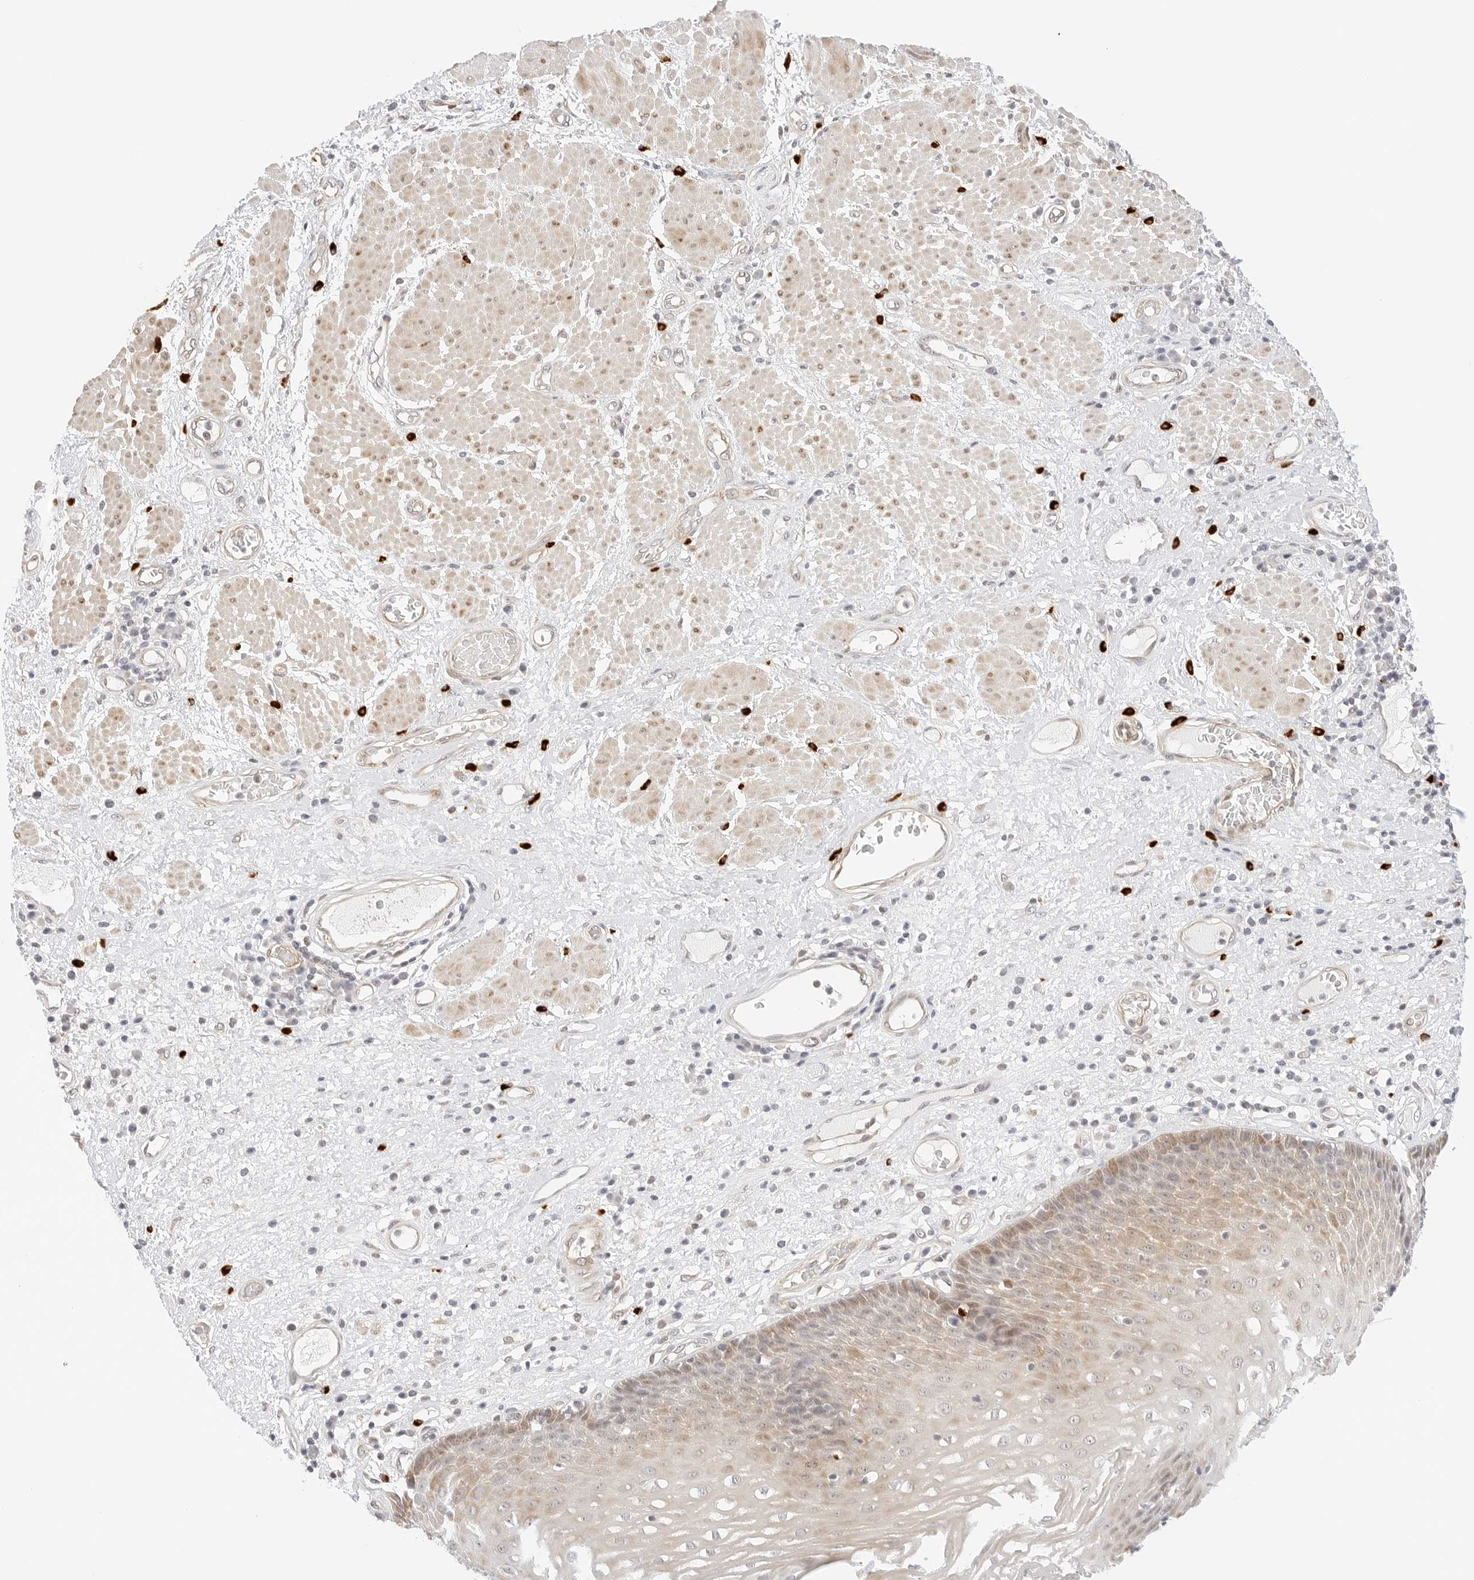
{"staining": {"intensity": "moderate", "quantity": "<25%", "location": "cytoplasmic/membranous"}, "tissue": "esophagus", "cell_type": "Squamous epithelial cells", "image_type": "normal", "snomed": [{"axis": "morphology", "description": "Normal tissue, NOS"}, {"axis": "morphology", "description": "Adenocarcinoma, NOS"}, {"axis": "topography", "description": "Esophagus"}], "caption": "A low amount of moderate cytoplasmic/membranous positivity is identified in about <25% of squamous epithelial cells in benign esophagus. (IHC, brightfield microscopy, high magnification).", "gene": "TEKT2", "patient": {"sex": "male", "age": 62}}